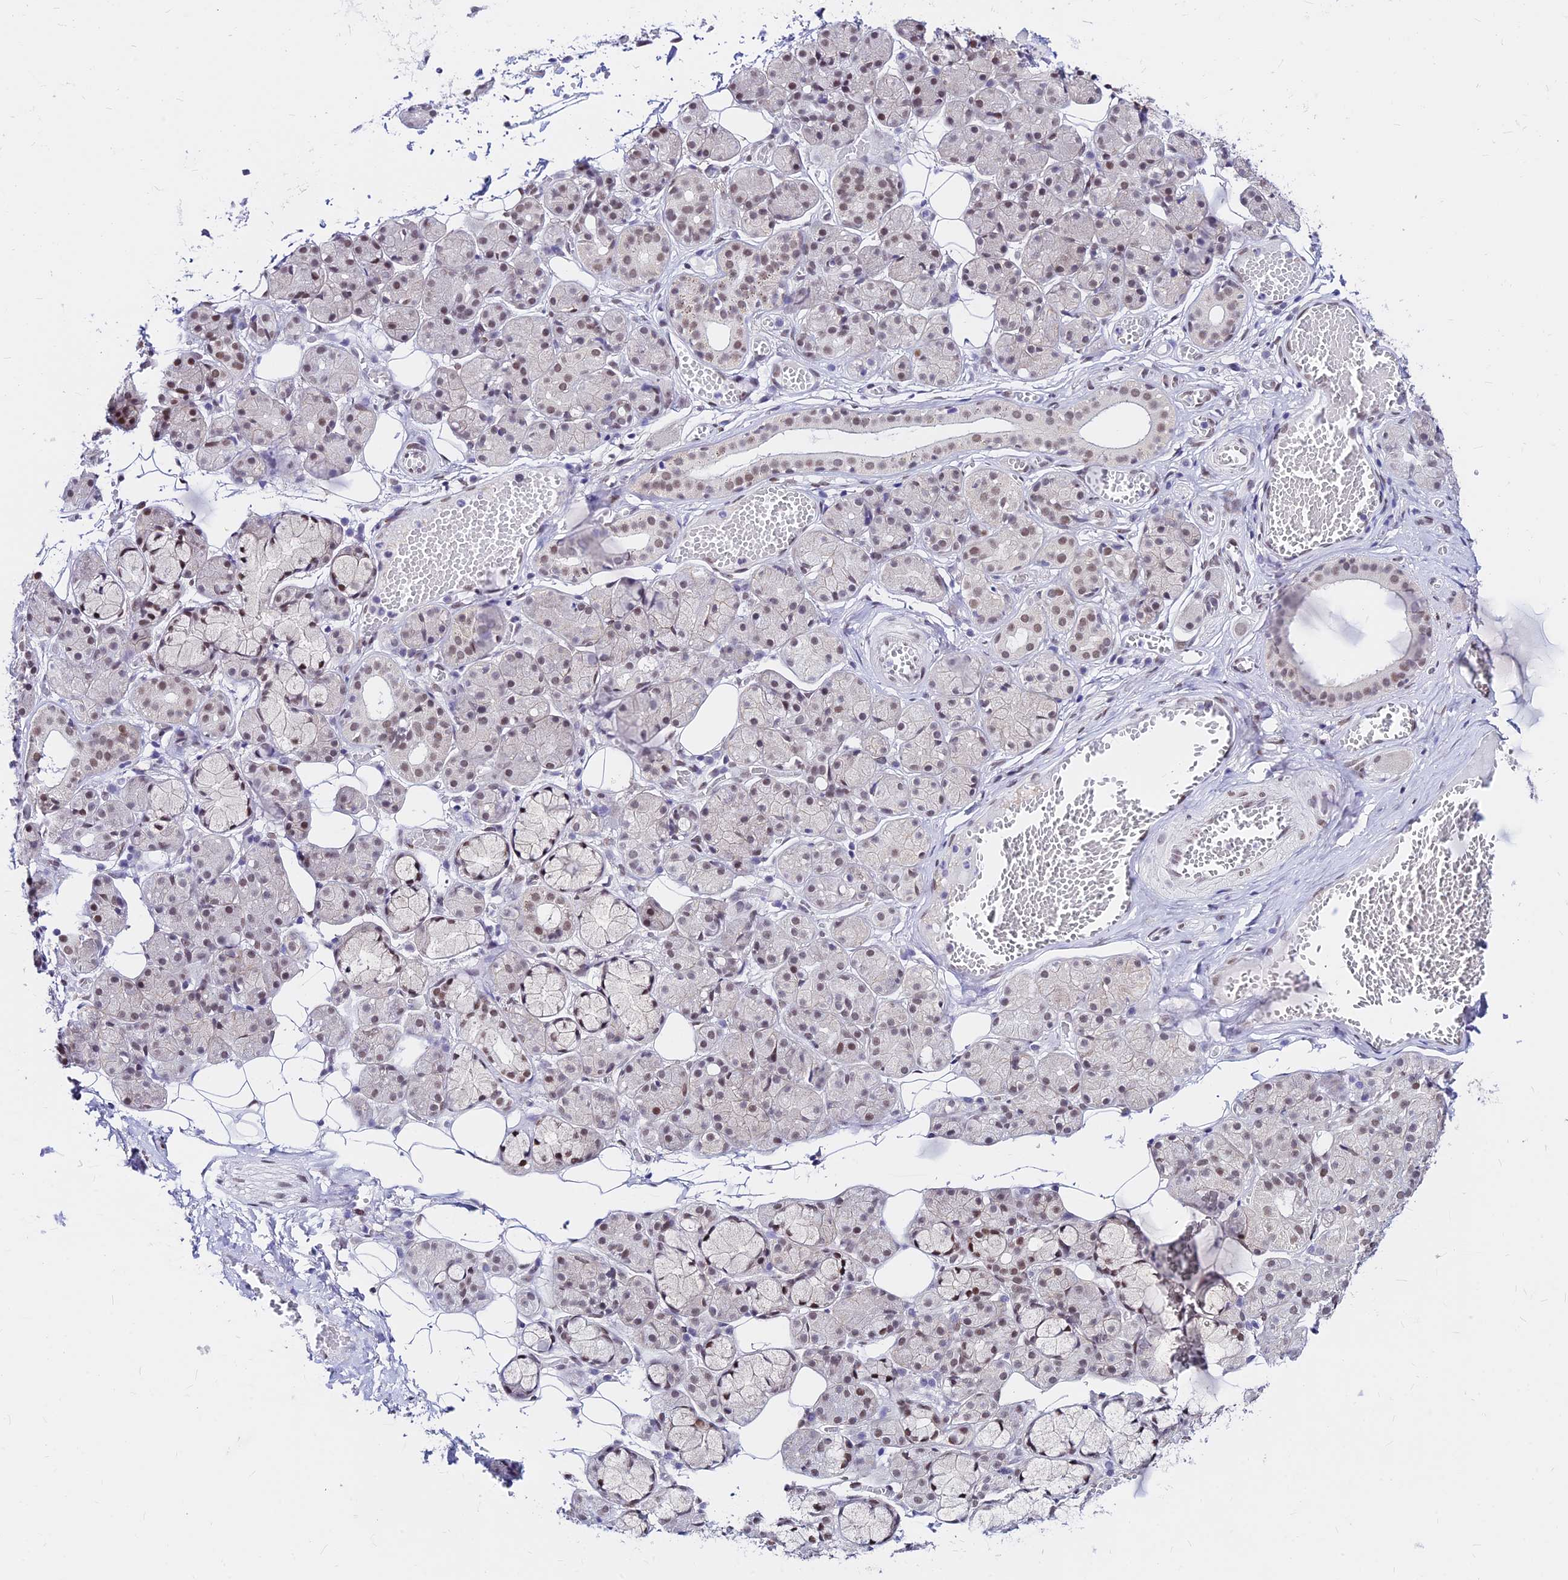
{"staining": {"intensity": "weak", "quantity": "25%-75%", "location": "nuclear"}, "tissue": "salivary gland", "cell_type": "Glandular cells", "image_type": "normal", "snomed": [{"axis": "morphology", "description": "Normal tissue, NOS"}, {"axis": "topography", "description": "Salivary gland"}], "caption": "Immunohistochemistry (IHC) histopathology image of normal salivary gland: salivary gland stained using IHC shows low levels of weak protein expression localized specifically in the nuclear of glandular cells, appearing as a nuclear brown color.", "gene": "KCTD13", "patient": {"sex": "male", "age": 63}}